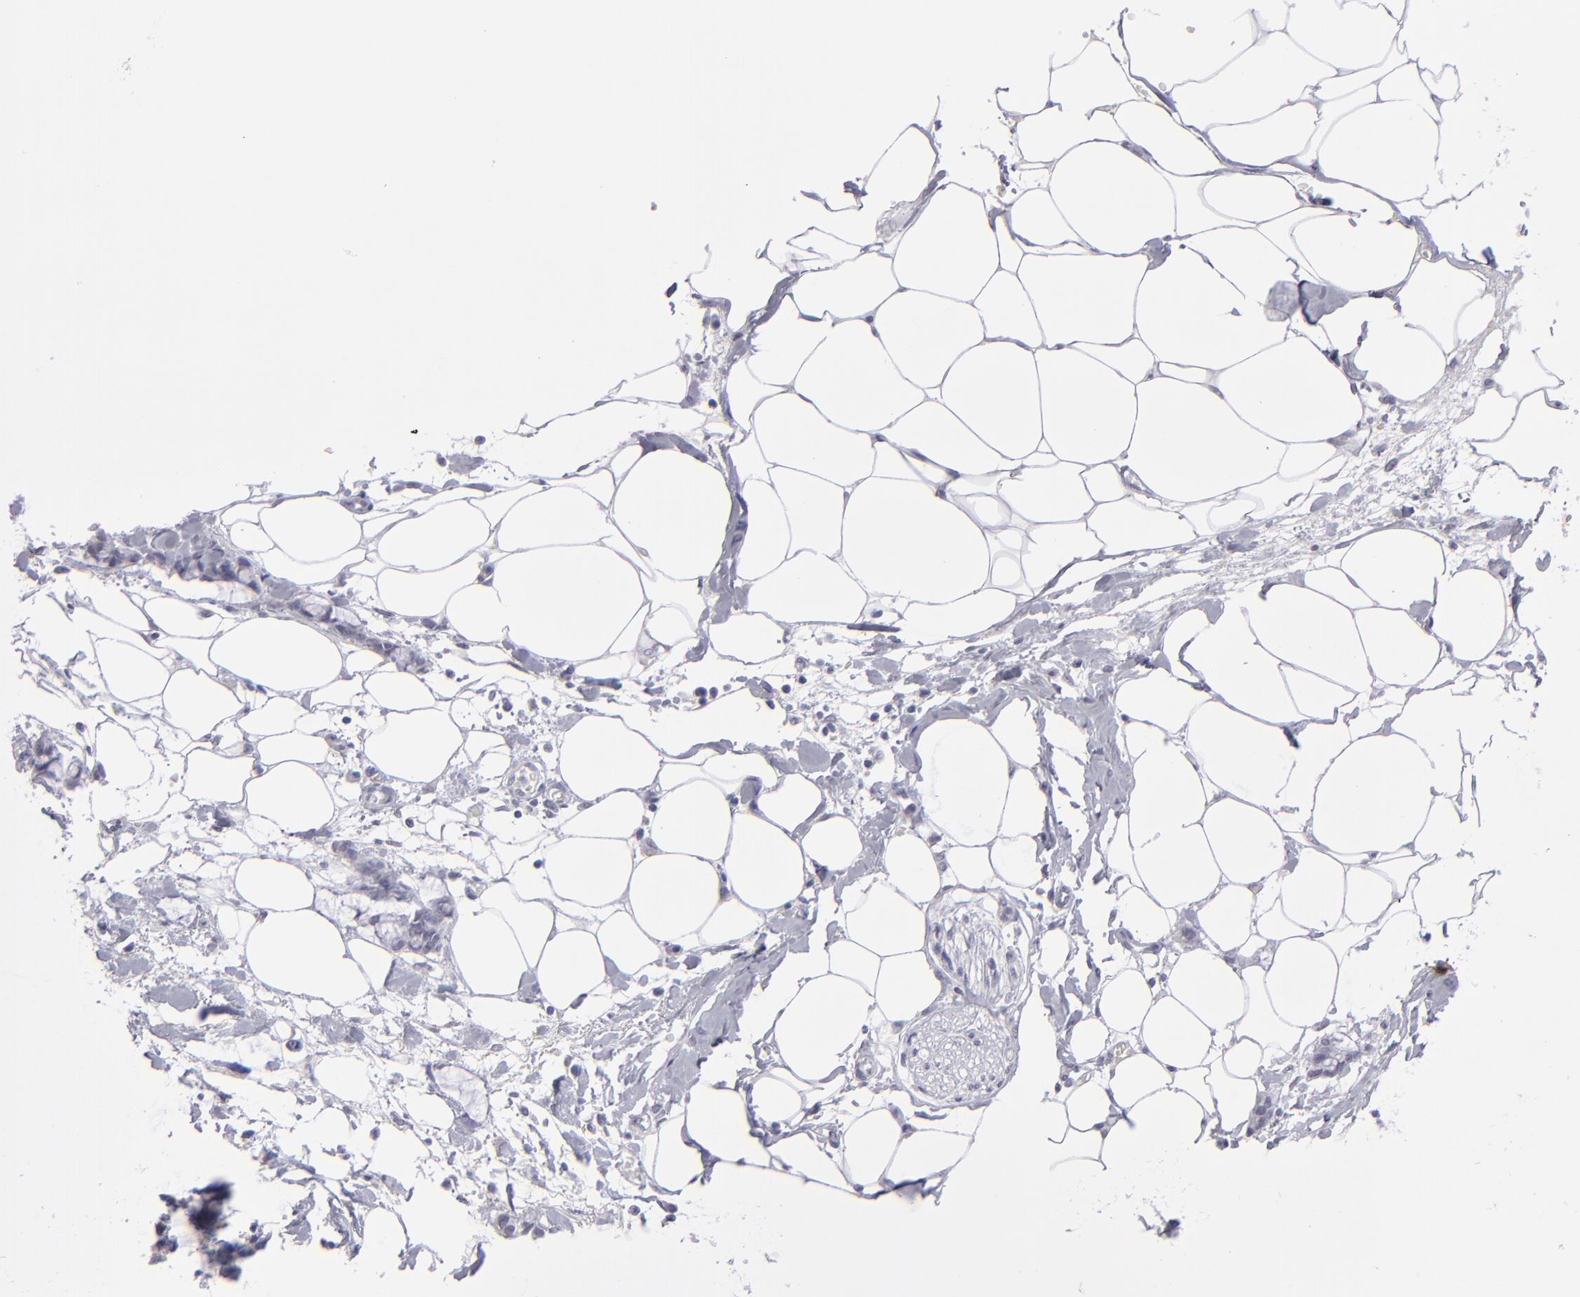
{"staining": {"intensity": "negative", "quantity": "none", "location": "none"}, "tissue": "adipose tissue", "cell_type": "Adipocytes", "image_type": "normal", "snomed": [{"axis": "morphology", "description": "Normal tissue, NOS"}, {"axis": "morphology", "description": "Adenocarcinoma, NOS"}, {"axis": "topography", "description": "Colon"}, {"axis": "topography", "description": "Peripheral nerve tissue"}], "caption": "Adipocytes show no significant staining in unremarkable adipose tissue.", "gene": "ALDOB", "patient": {"sex": "male", "age": 14}}